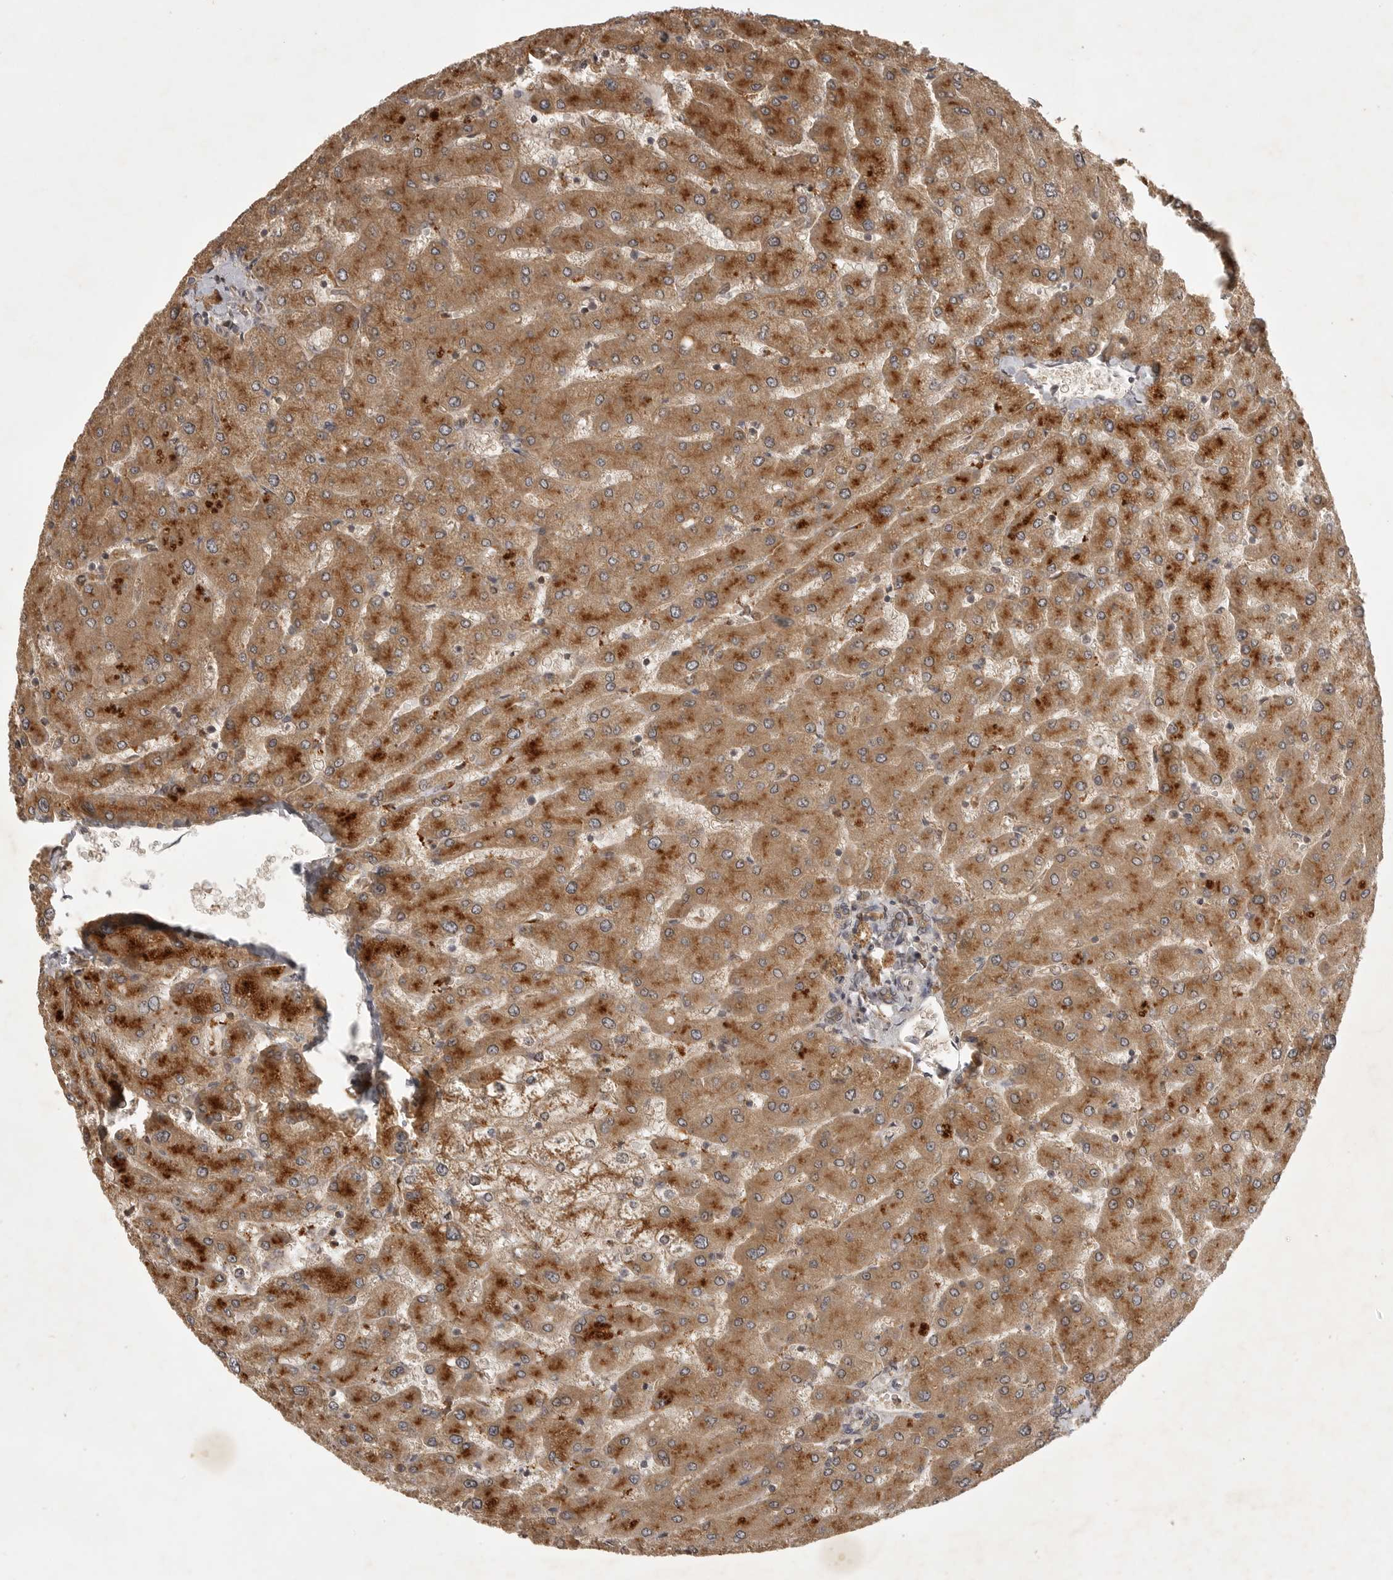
{"staining": {"intensity": "moderate", "quantity": ">75%", "location": "cytoplasmic/membranous"}, "tissue": "liver", "cell_type": "Cholangiocytes", "image_type": "normal", "snomed": [{"axis": "morphology", "description": "Normal tissue, NOS"}, {"axis": "topography", "description": "Liver"}], "caption": "A micrograph showing moderate cytoplasmic/membranous staining in about >75% of cholangiocytes in benign liver, as visualized by brown immunohistochemical staining.", "gene": "ZNF232", "patient": {"sex": "male", "age": 55}}